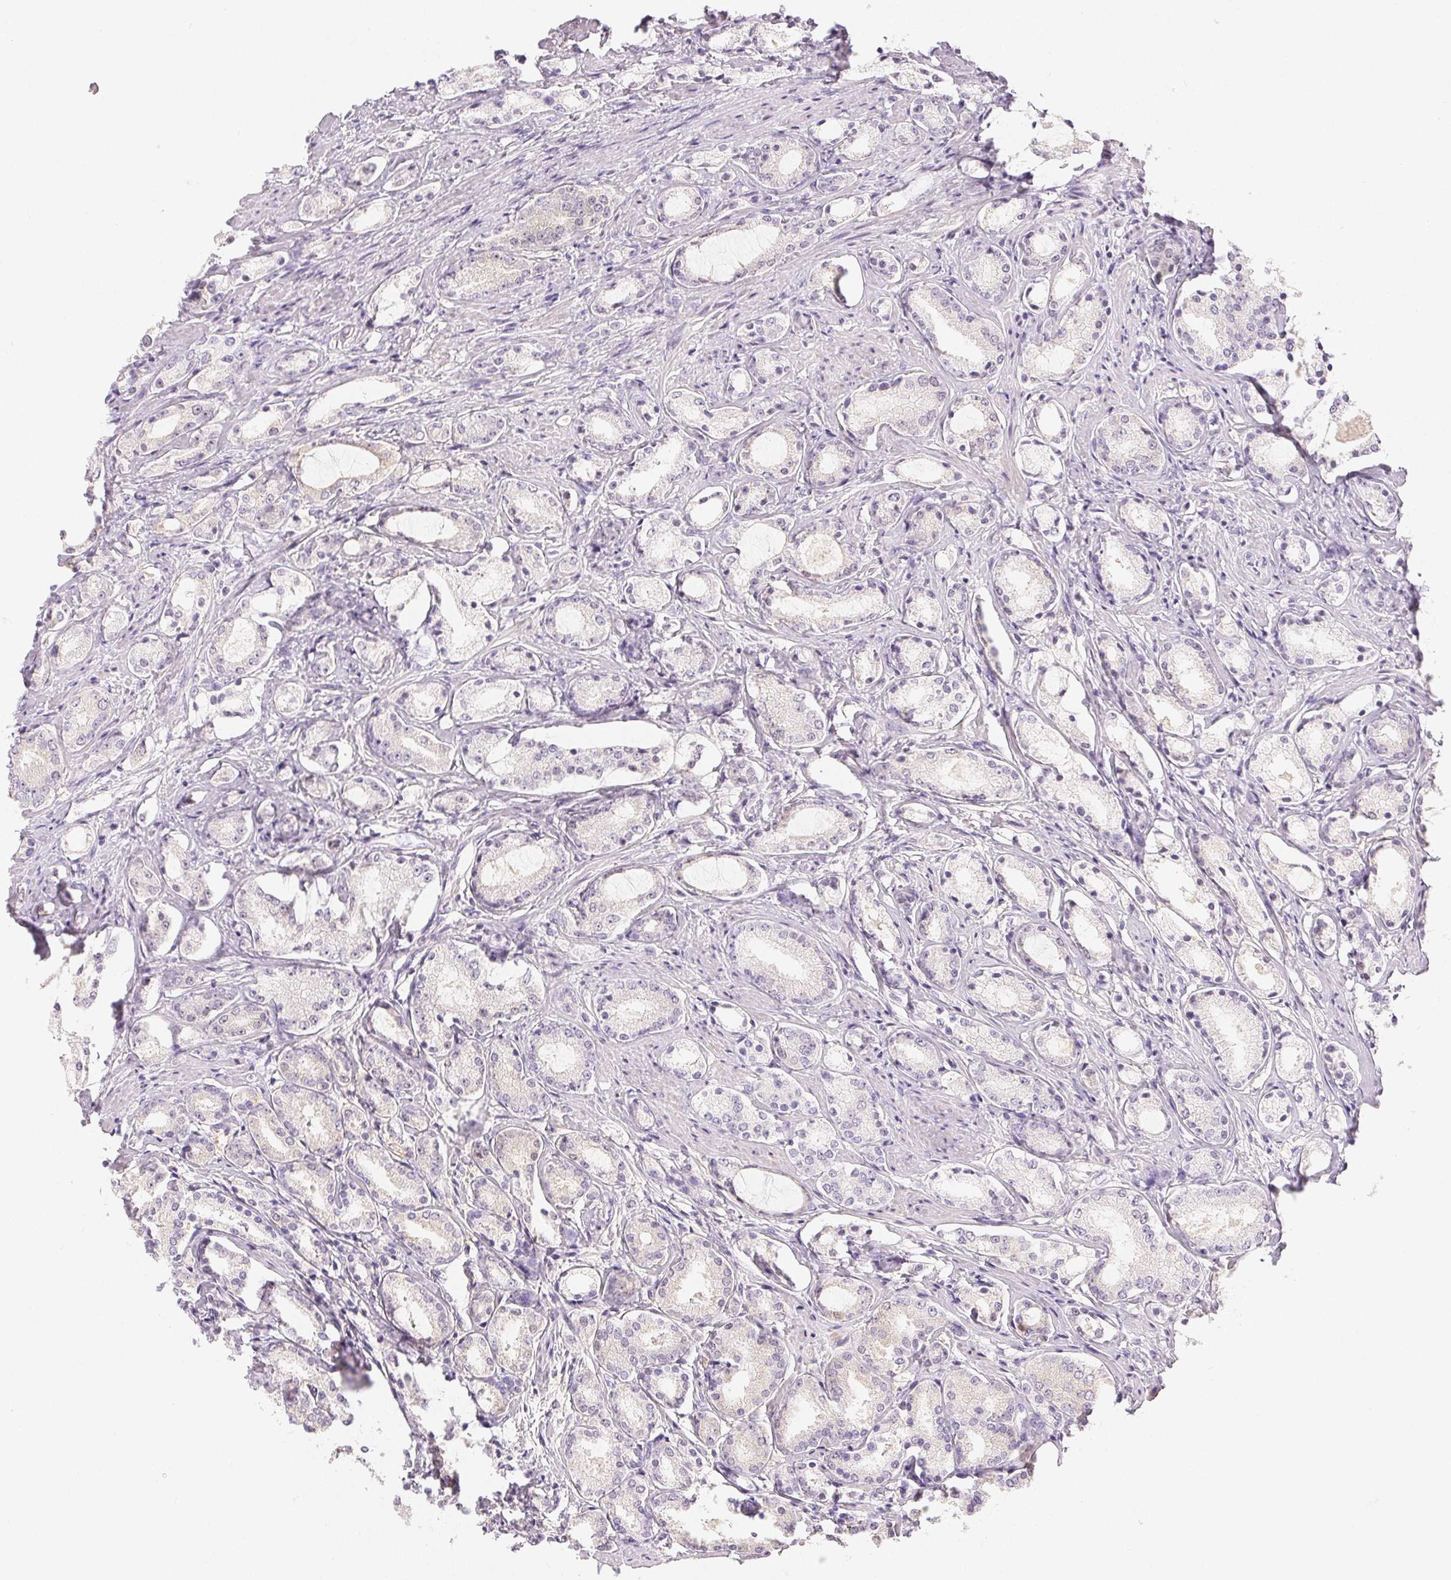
{"staining": {"intensity": "weak", "quantity": "25%-75%", "location": "cytoplasmic/membranous"}, "tissue": "prostate cancer", "cell_type": "Tumor cells", "image_type": "cancer", "snomed": [{"axis": "morphology", "description": "Adenocarcinoma, High grade"}, {"axis": "topography", "description": "Prostate"}], "caption": "Weak cytoplasmic/membranous protein positivity is seen in about 25%-75% of tumor cells in prostate cancer. The staining was performed using DAB (3,3'-diaminobenzidine), with brown indicating positive protein expression. Nuclei are stained blue with hematoxylin.", "gene": "MIOX", "patient": {"sex": "male", "age": 63}}